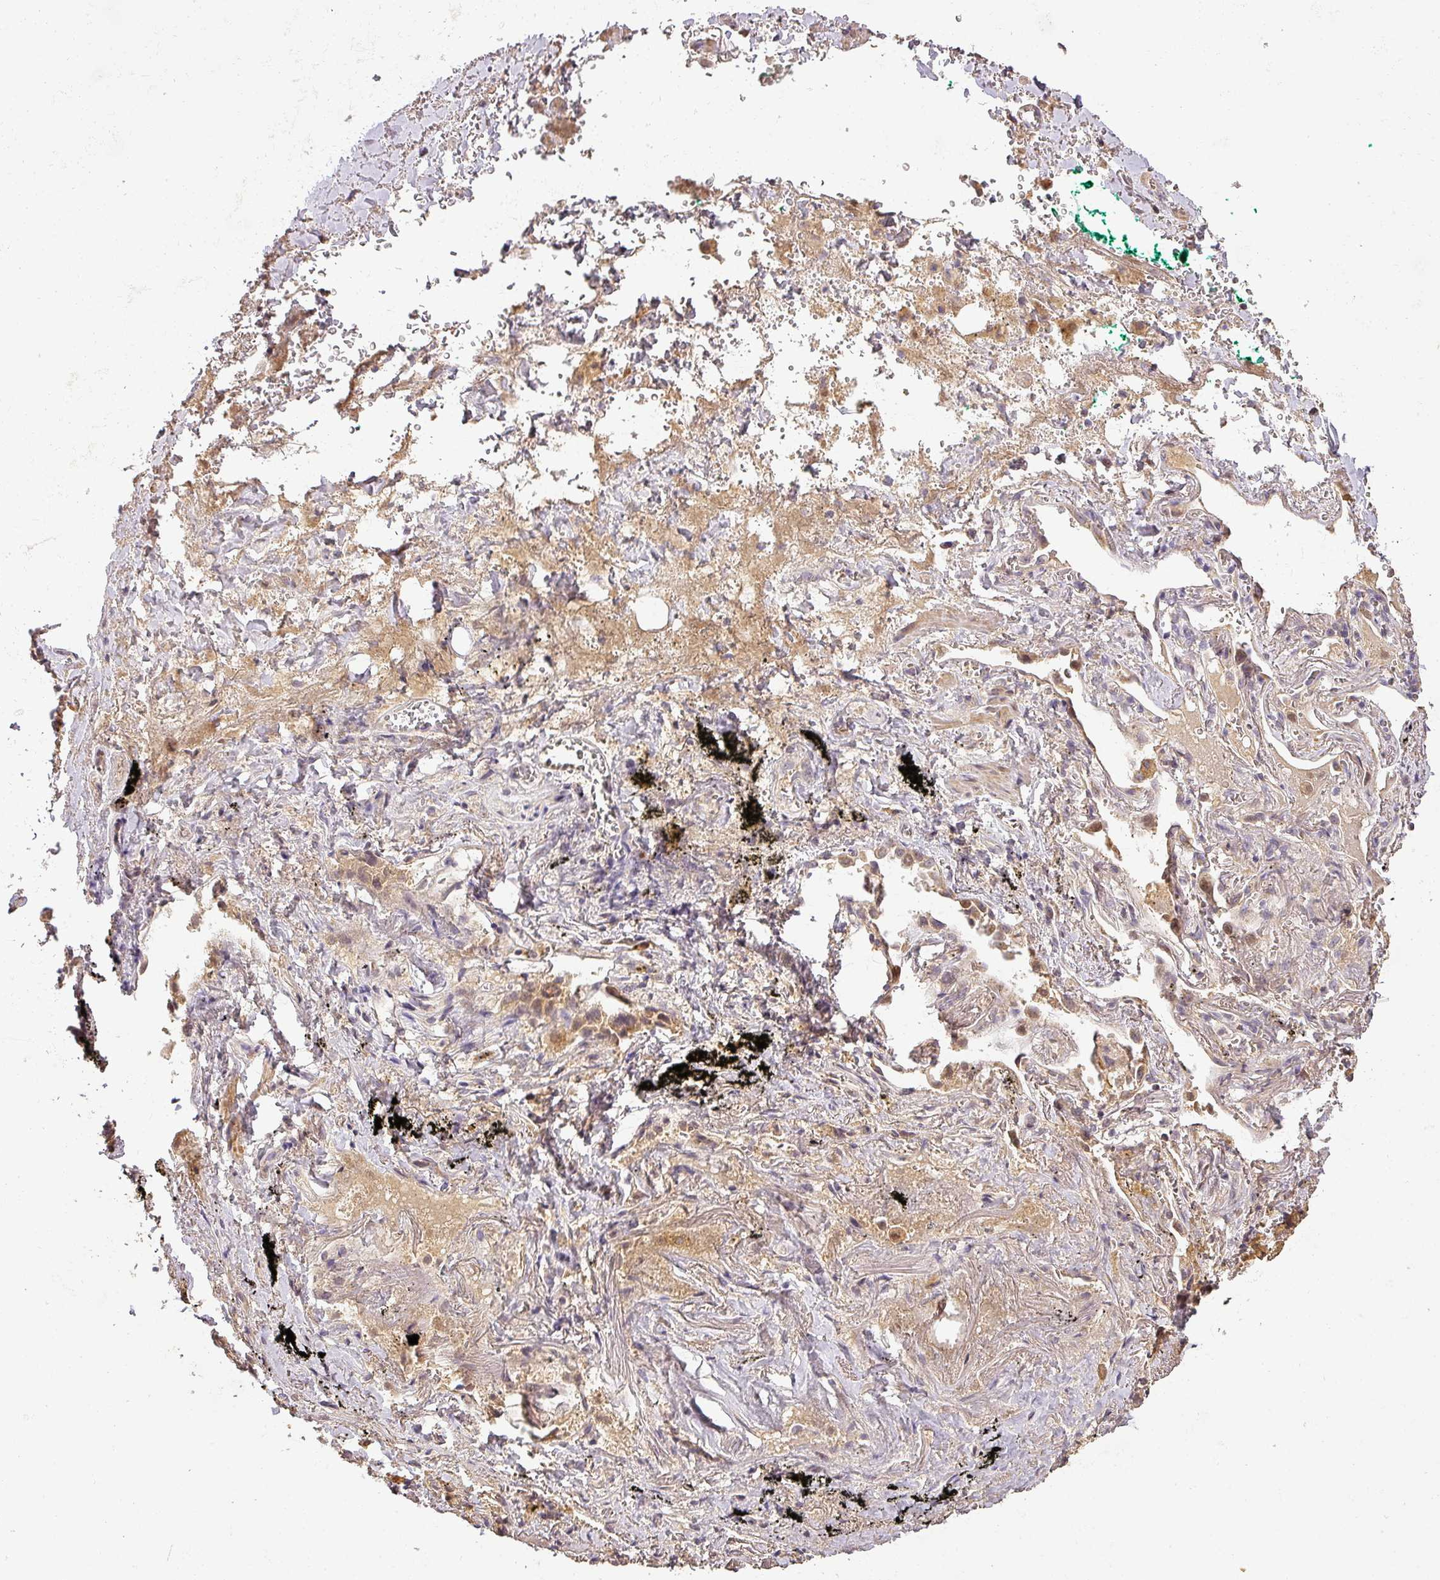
{"staining": {"intensity": "weak", "quantity": ">75%", "location": "cytoplasmic/membranous"}, "tissue": "adipose tissue", "cell_type": "Adipocytes", "image_type": "normal", "snomed": [{"axis": "morphology", "description": "Normal tissue, NOS"}, {"axis": "topography", "description": "Cartilage tissue"}], "caption": "Human adipose tissue stained for a protein (brown) exhibits weak cytoplasmic/membranous positive expression in approximately >75% of adipocytes.", "gene": "BPIFB3", "patient": {"sex": "male", "age": 66}}